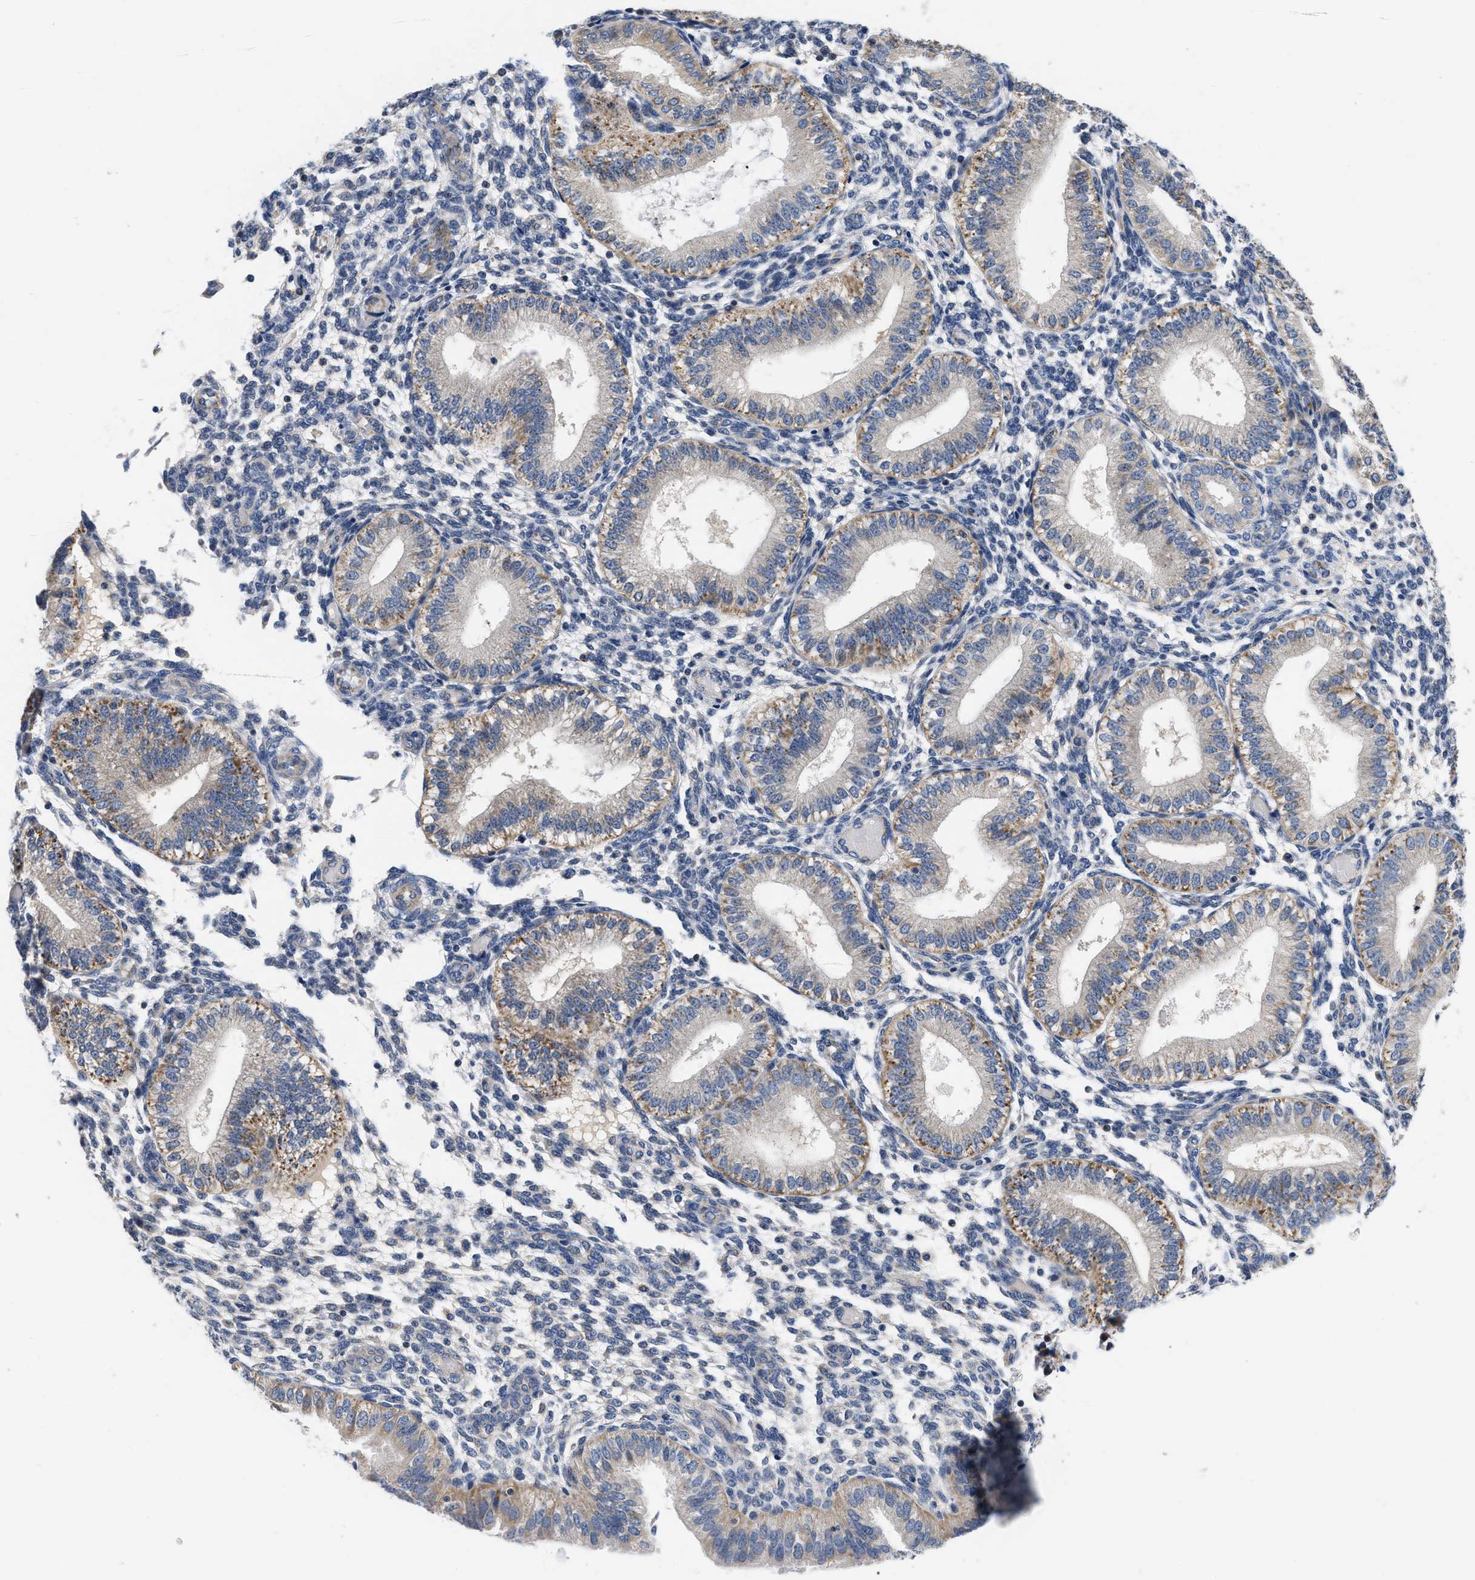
{"staining": {"intensity": "negative", "quantity": "none", "location": "none"}, "tissue": "endometrium", "cell_type": "Cells in endometrial stroma", "image_type": "normal", "snomed": [{"axis": "morphology", "description": "Normal tissue, NOS"}, {"axis": "topography", "description": "Endometrium"}], "caption": "Immunohistochemistry (IHC) micrograph of unremarkable endometrium: endometrium stained with DAB displays no significant protein expression in cells in endometrial stroma. (Stains: DAB (3,3'-diaminobenzidine) immunohistochemistry (IHC) with hematoxylin counter stain, Microscopy: brightfield microscopy at high magnification).", "gene": "PDP1", "patient": {"sex": "female", "age": 39}}